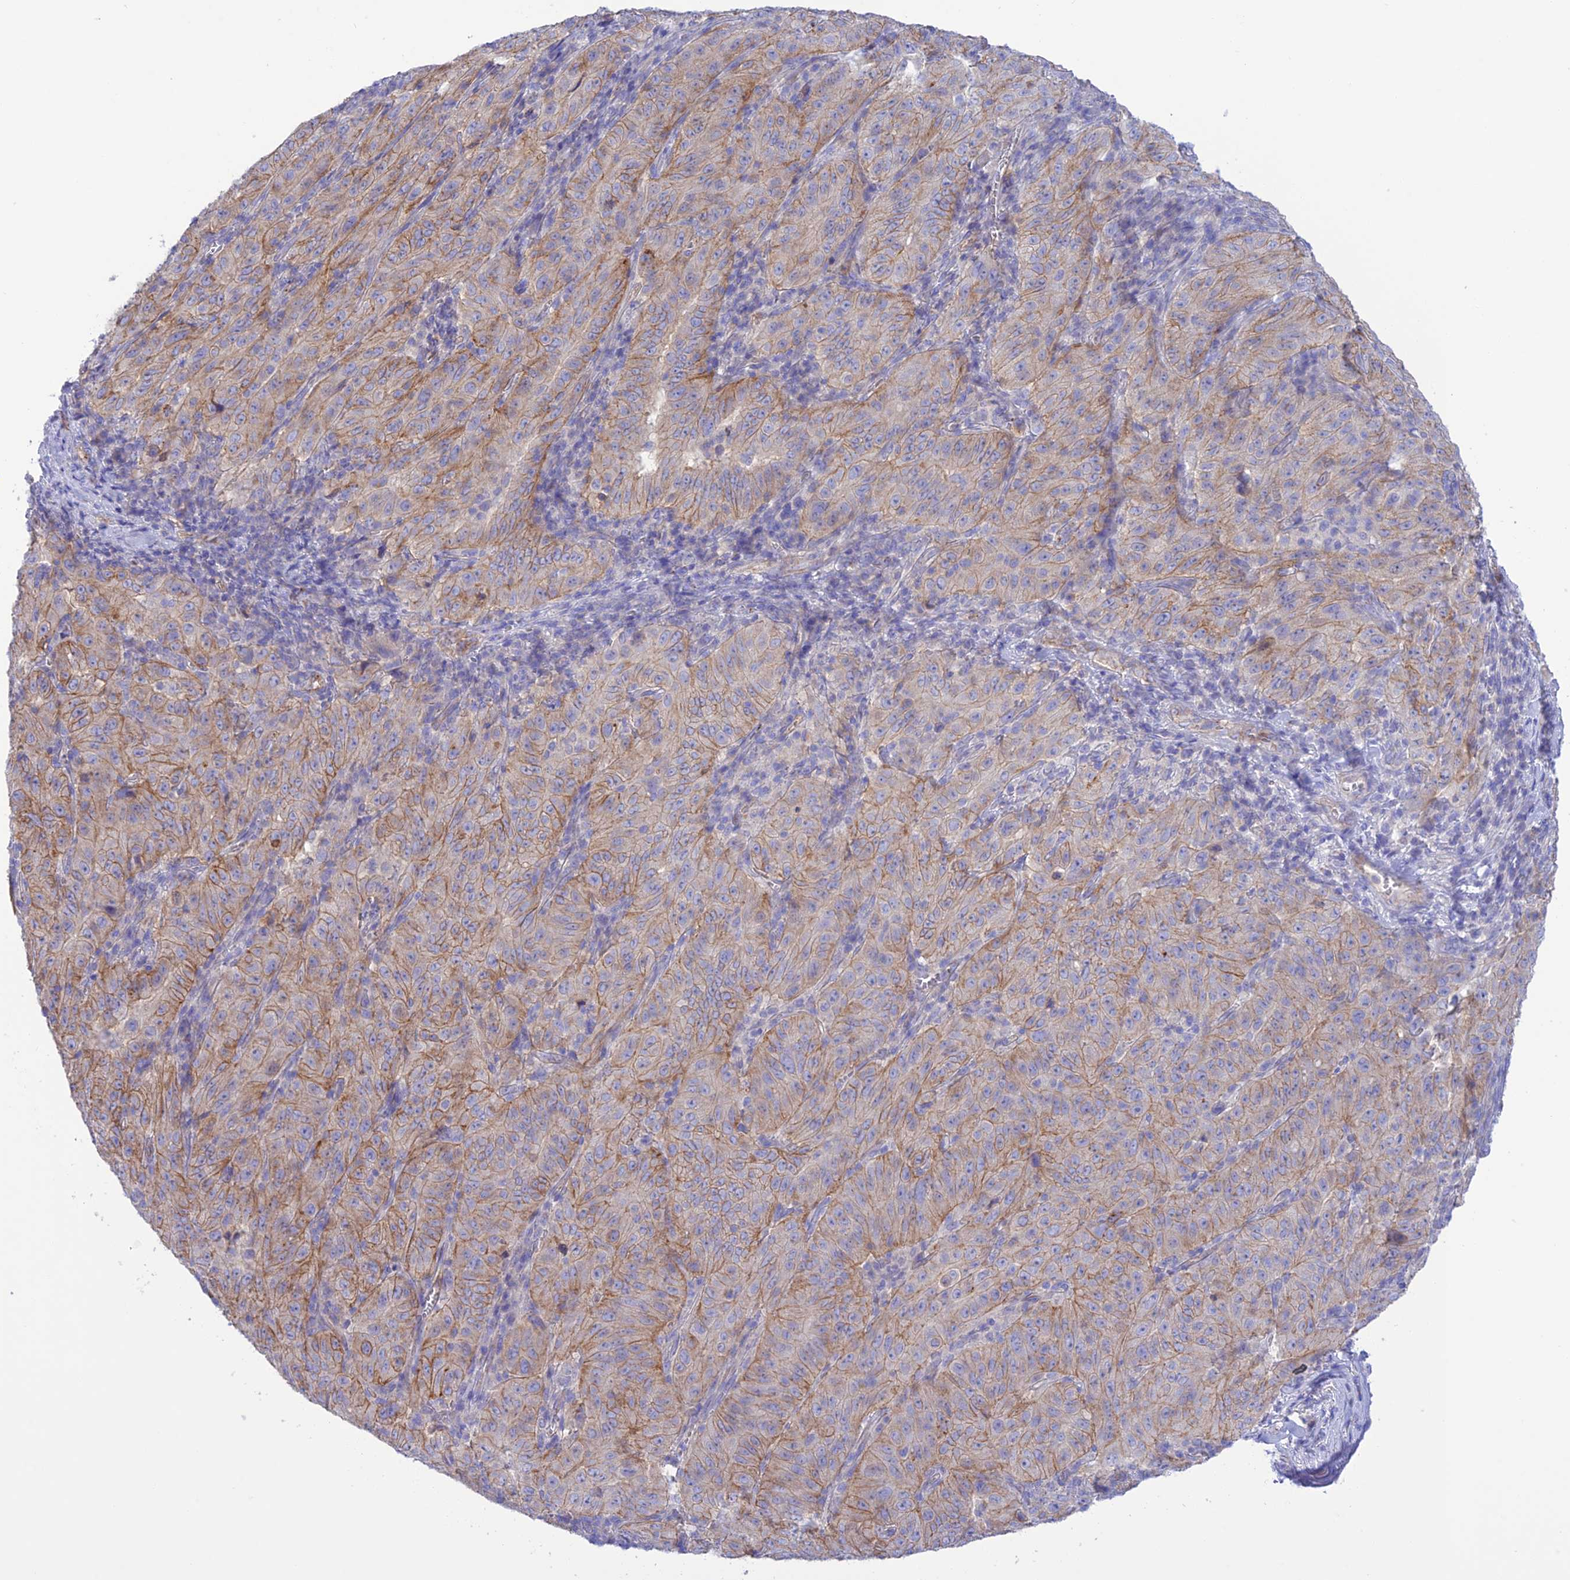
{"staining": {"intensity": "moderate", "quantity": "25%-75%", "location": "cytoplasmic/membranous"}, "tissue": "pancreatic cancer", "cell_type": "Tumor cells", "image_type": "cancer", "snomed": [{"axis": "morphology", "description": "Adenocarcinoma, NOS"}, {"axis": "topography", "description": "Pancreas"}], "caption": "About 25%-75% of tumor cells in human pancreatic cancer (adenocarcinoma) exhibit moderate cytoplasmic/membranous protein positivity as visualized by brown immunohistochemical staining.", "gene": "CHSY3", "patient": {"sex": "male", "age": 63}}